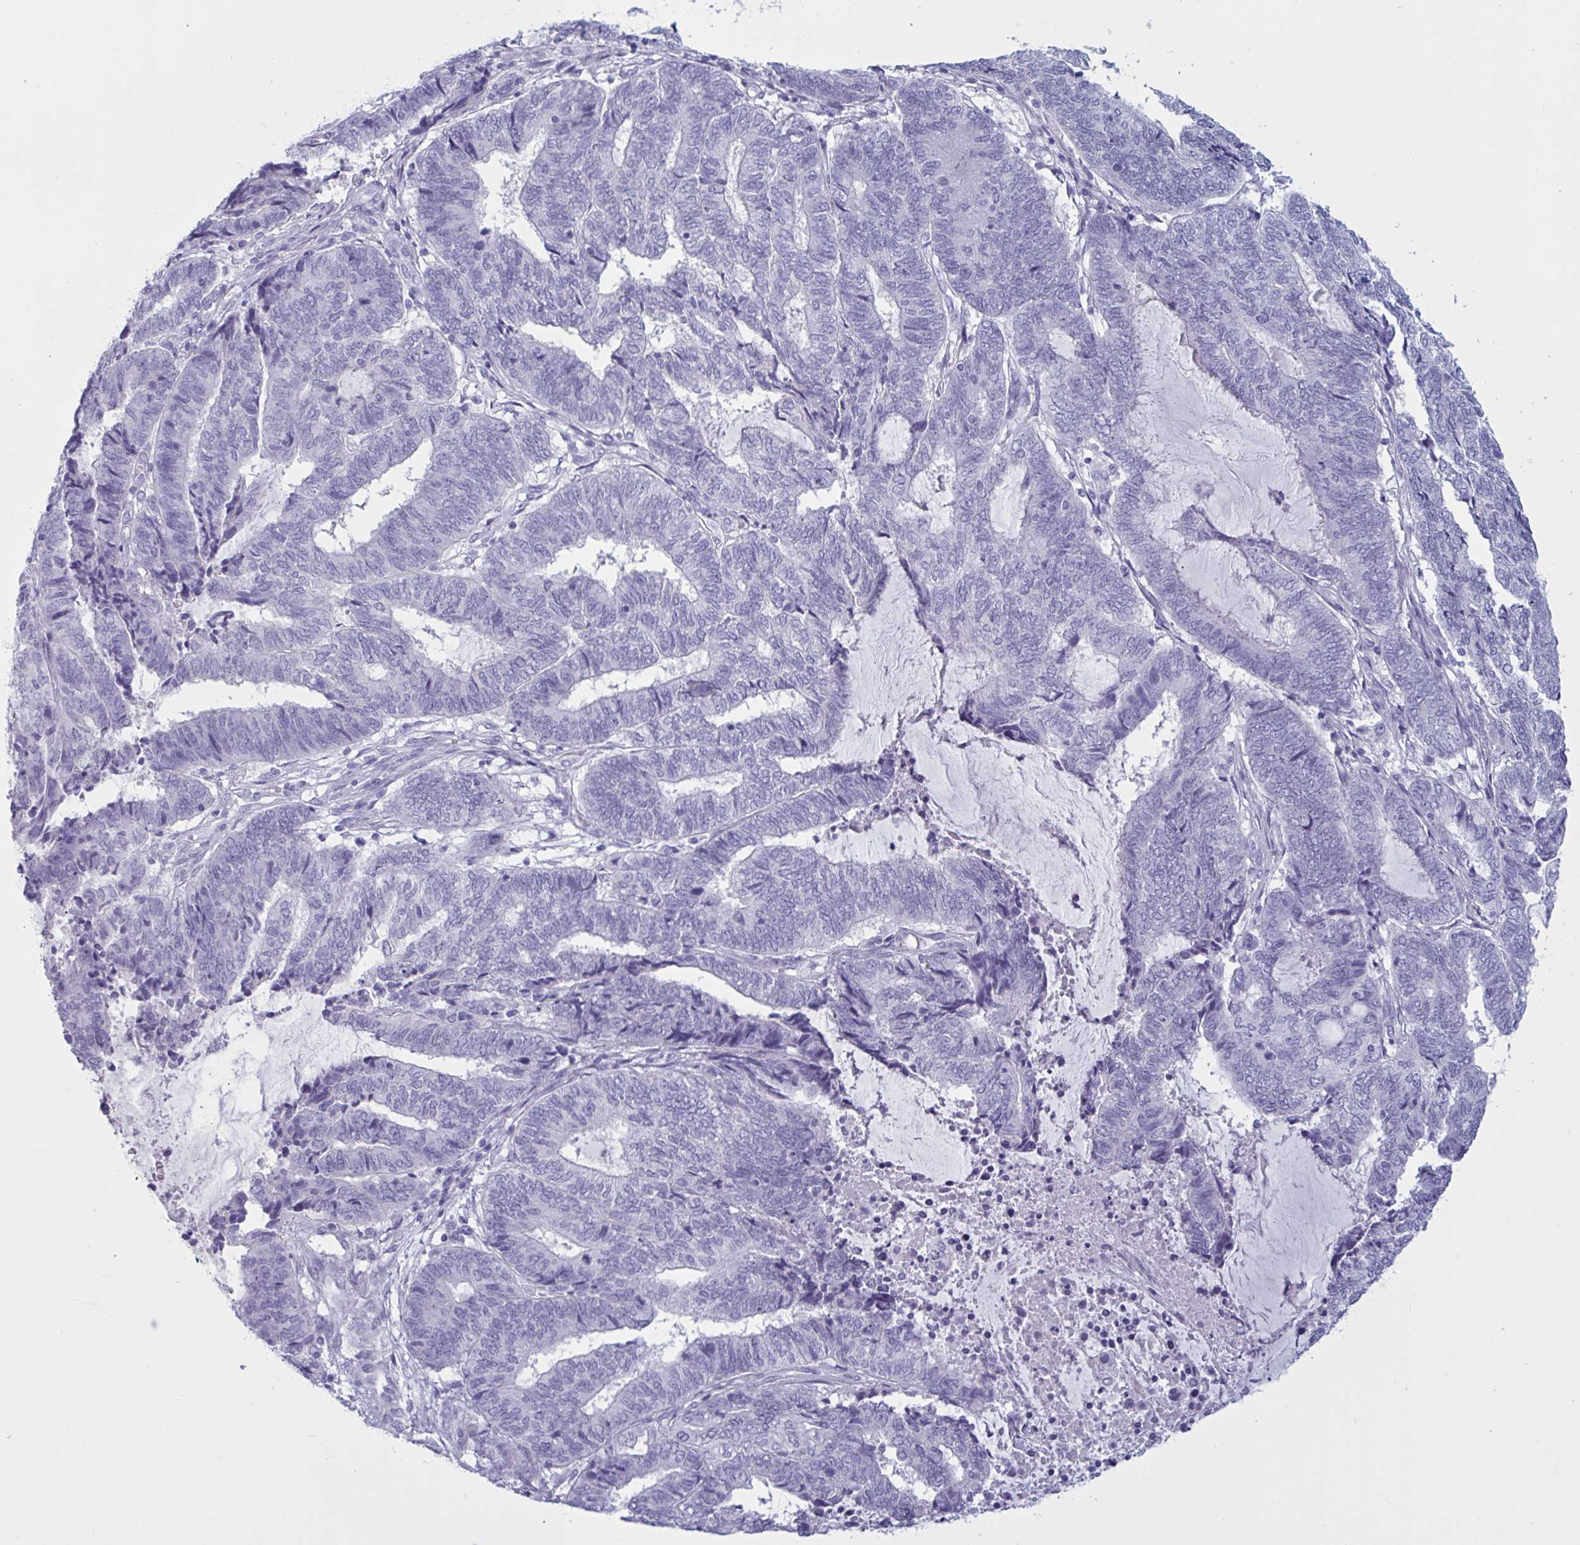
{"staining": {"intensity": "negative", "quantity": "none", "location": "none"}, "tissue": "endometrial cancer", "cell_type": "Tumor cells", "image_type": "cancer", "snomed": [{"axis": "morphology", "description": "Adenocarcinoma, NOS"}, {"axis": "topography", "description": "Uterus"}, {"axis": "topography", "description": "Endometrium"}], "caption": "Endometrial adenocarcinoma was stained to show a protein in brown. There is no significant positivity in tumor cells. (DAB immunohistochemistry (IHC) visualized using brightfield microscopy, high magnification).", "gene": "BBS10", "patient": {"sex": "female", "age": 70}}